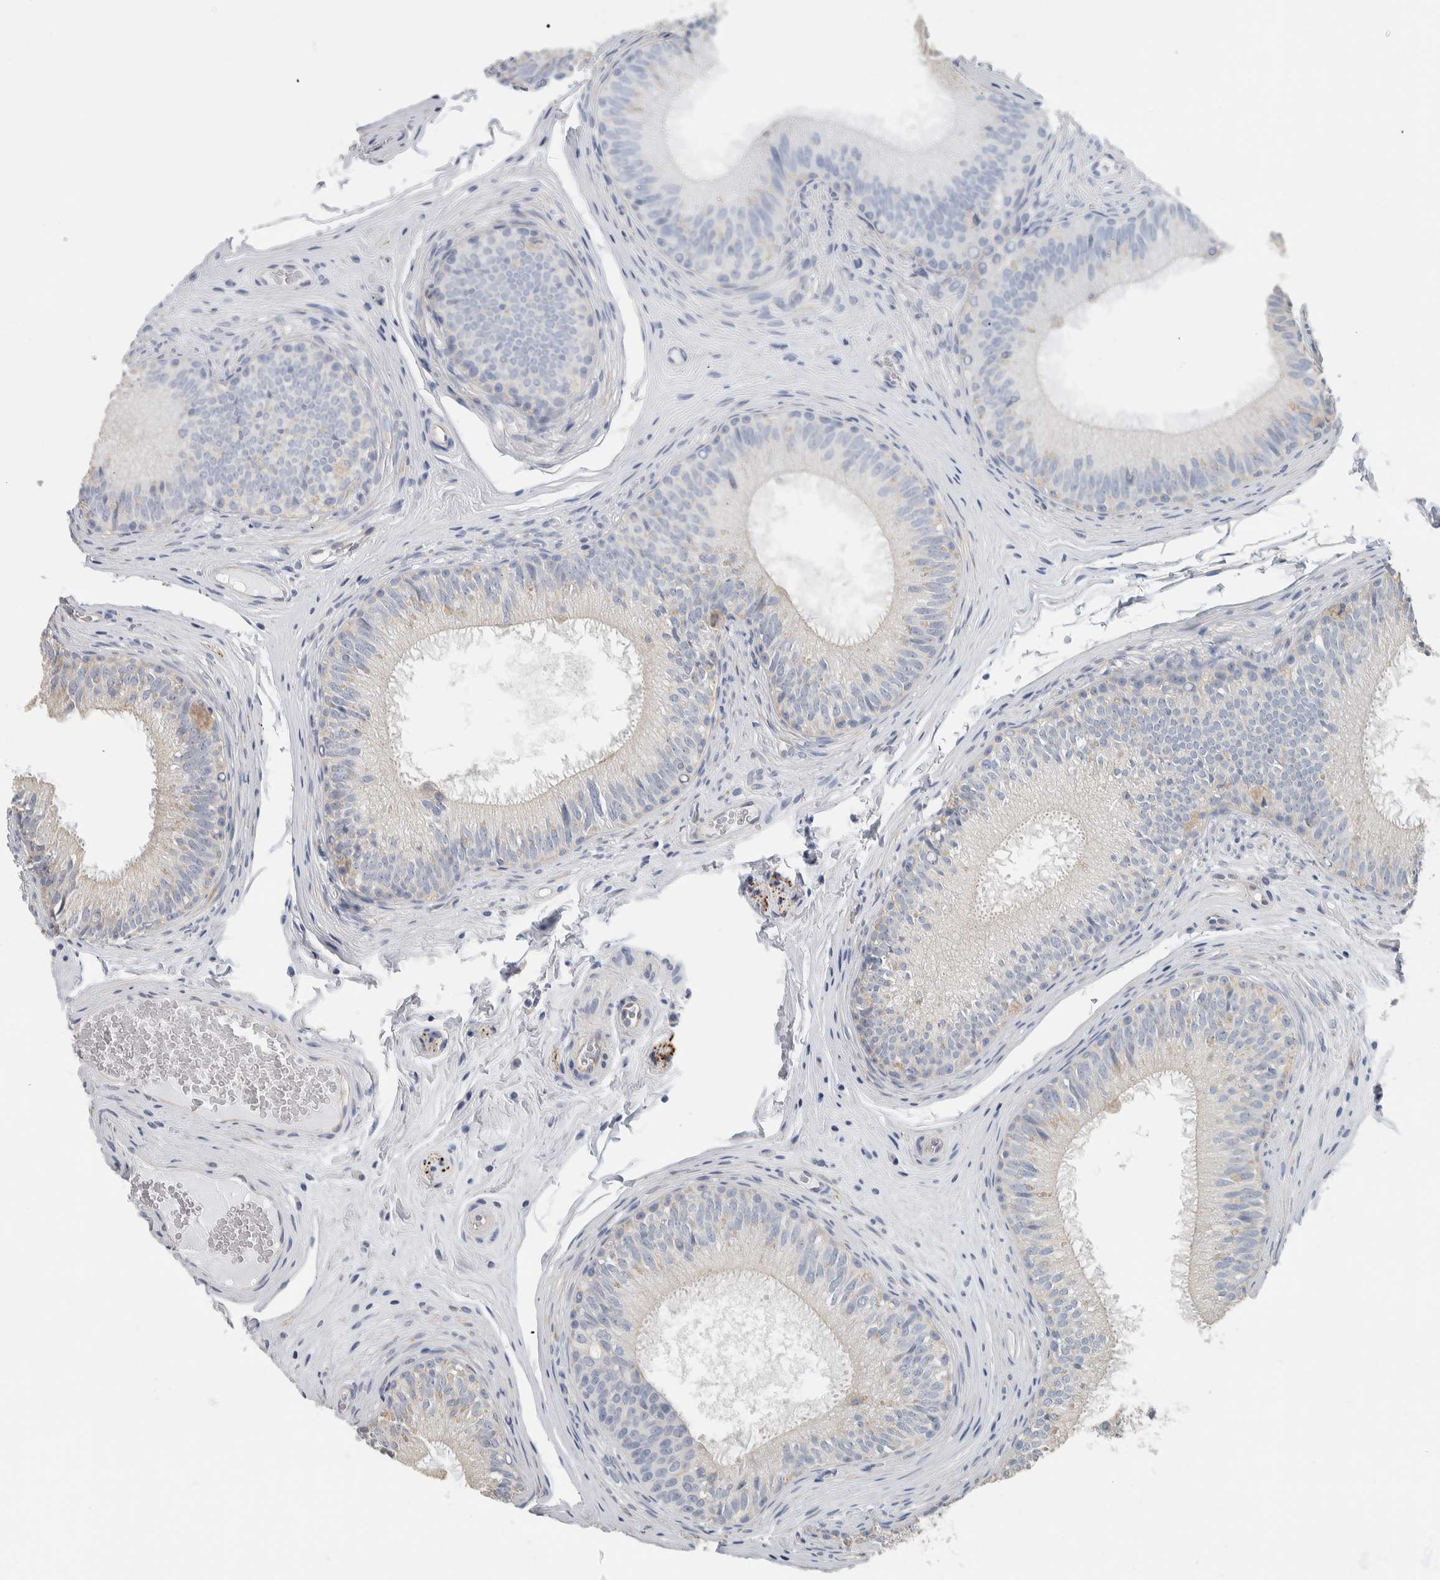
{"staining": {"intensity": "negative", "quantity": "none", "location": "none"}, "tissue": "epididymis", "cell_type": "Glandular cells", "image_type": "normal", "snomed": [{"axis": "morphology", "description": "Normal tissue, NOS"}, {"axis": "topography", "description": "Epididymis"}], "caption": "An immunohistochemistry photomicrograph of unremarkable epididymis is shown. There is no staining in glandular cells of epididymis. (DAB (3,3'-diaminobenzidine) immunohistochemistry with hematoxylin counter stain).", "gene": "NEFM", "patient": {"sex": "male", "age": 32}}